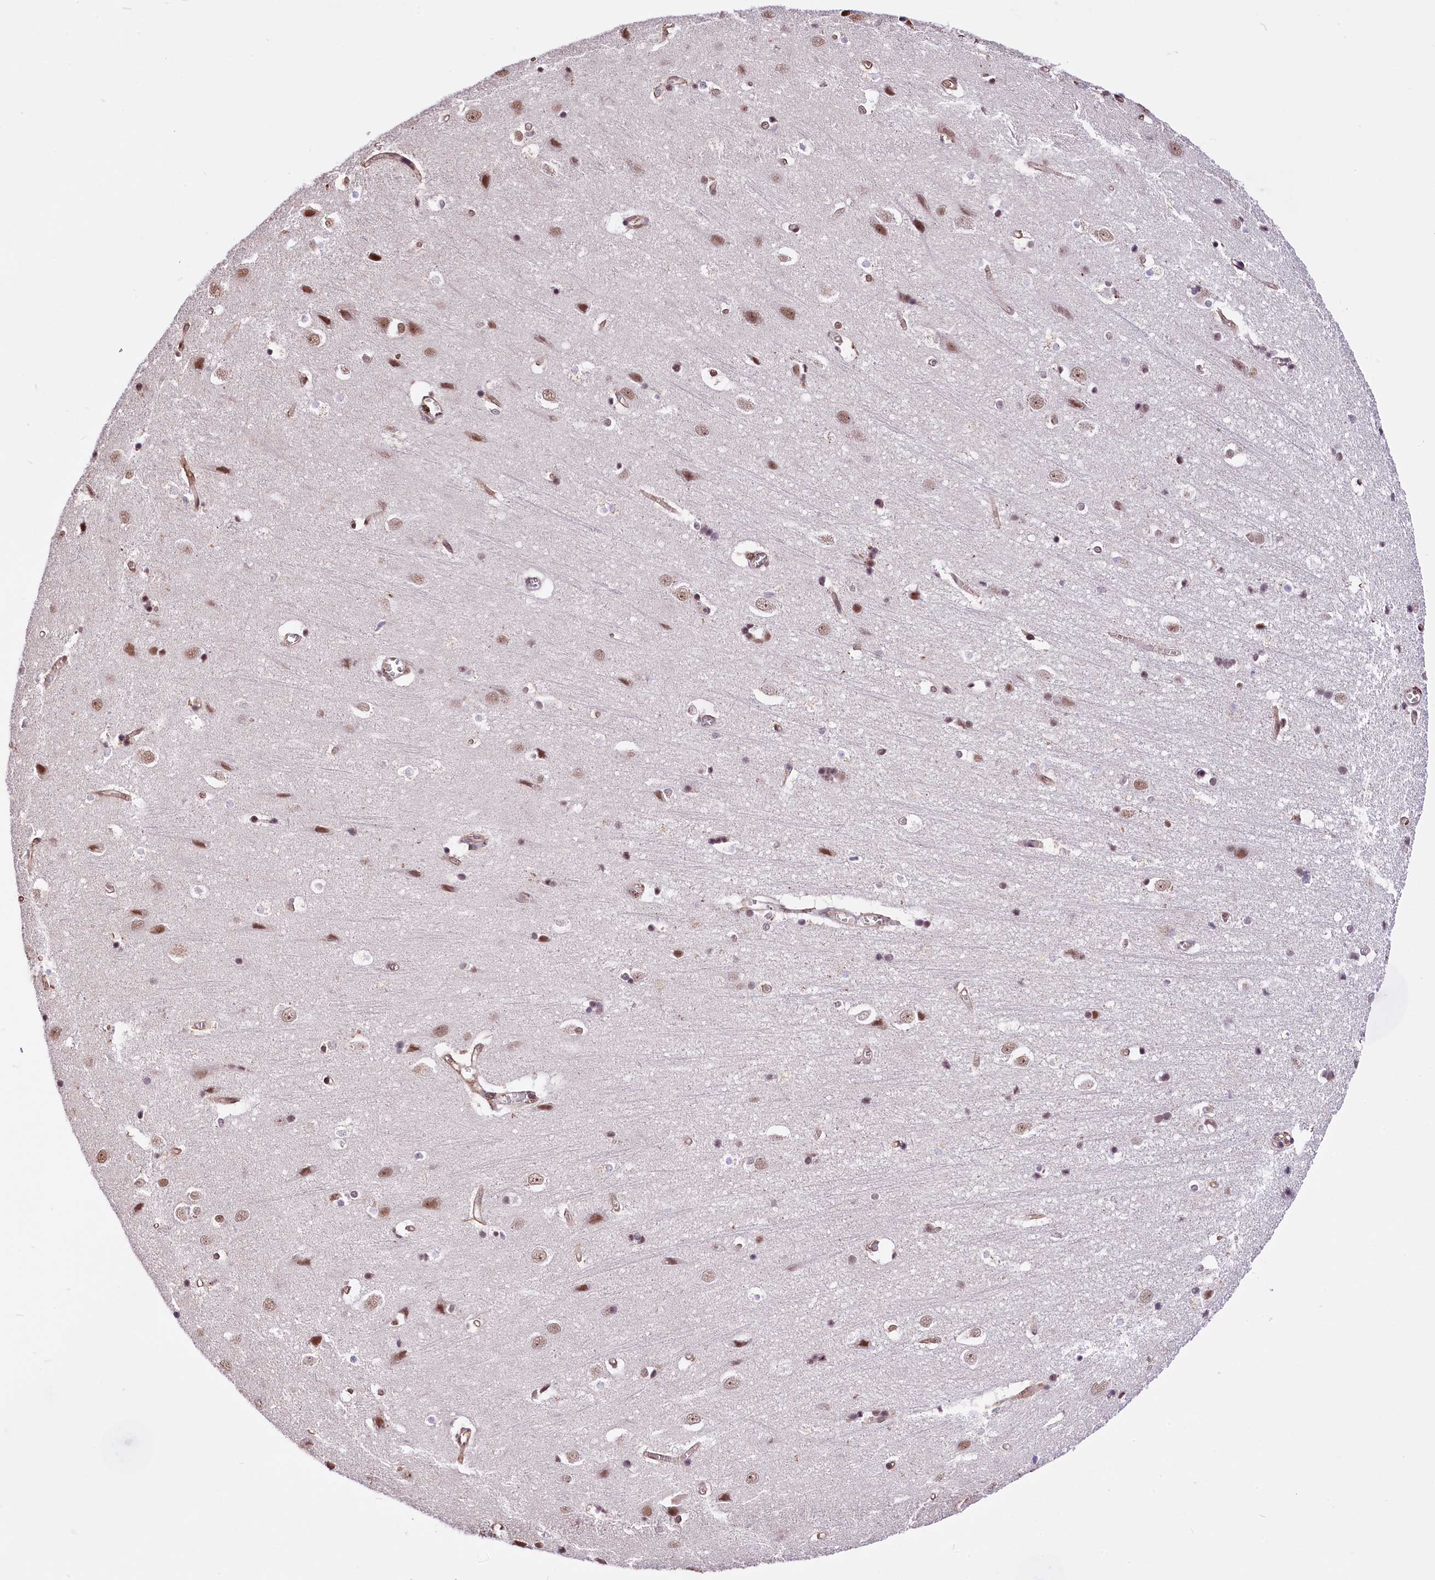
{"staining": {"intensity": "negative", "quantity": "none", "location": "none"}, "tissue": "cerebral cortex", "cell_type": "Endothelial cells", "image_type": "normal", "snomed": [{"axis": "morphology", "description": "Normal tissue, NOS"}, {"axis": "topography", "description": "Cerebral cortex"}], "caption": "Immunohistochemistry (IHC) histopathology image of normal cerebral cortex: cerebral cortex stained with DAB (3,3'-diaminobenzidine) shows no significant protein staining in endothelial cells.", "gene": "MRPL54", "patient": {"sex": "male", "age": 54}}